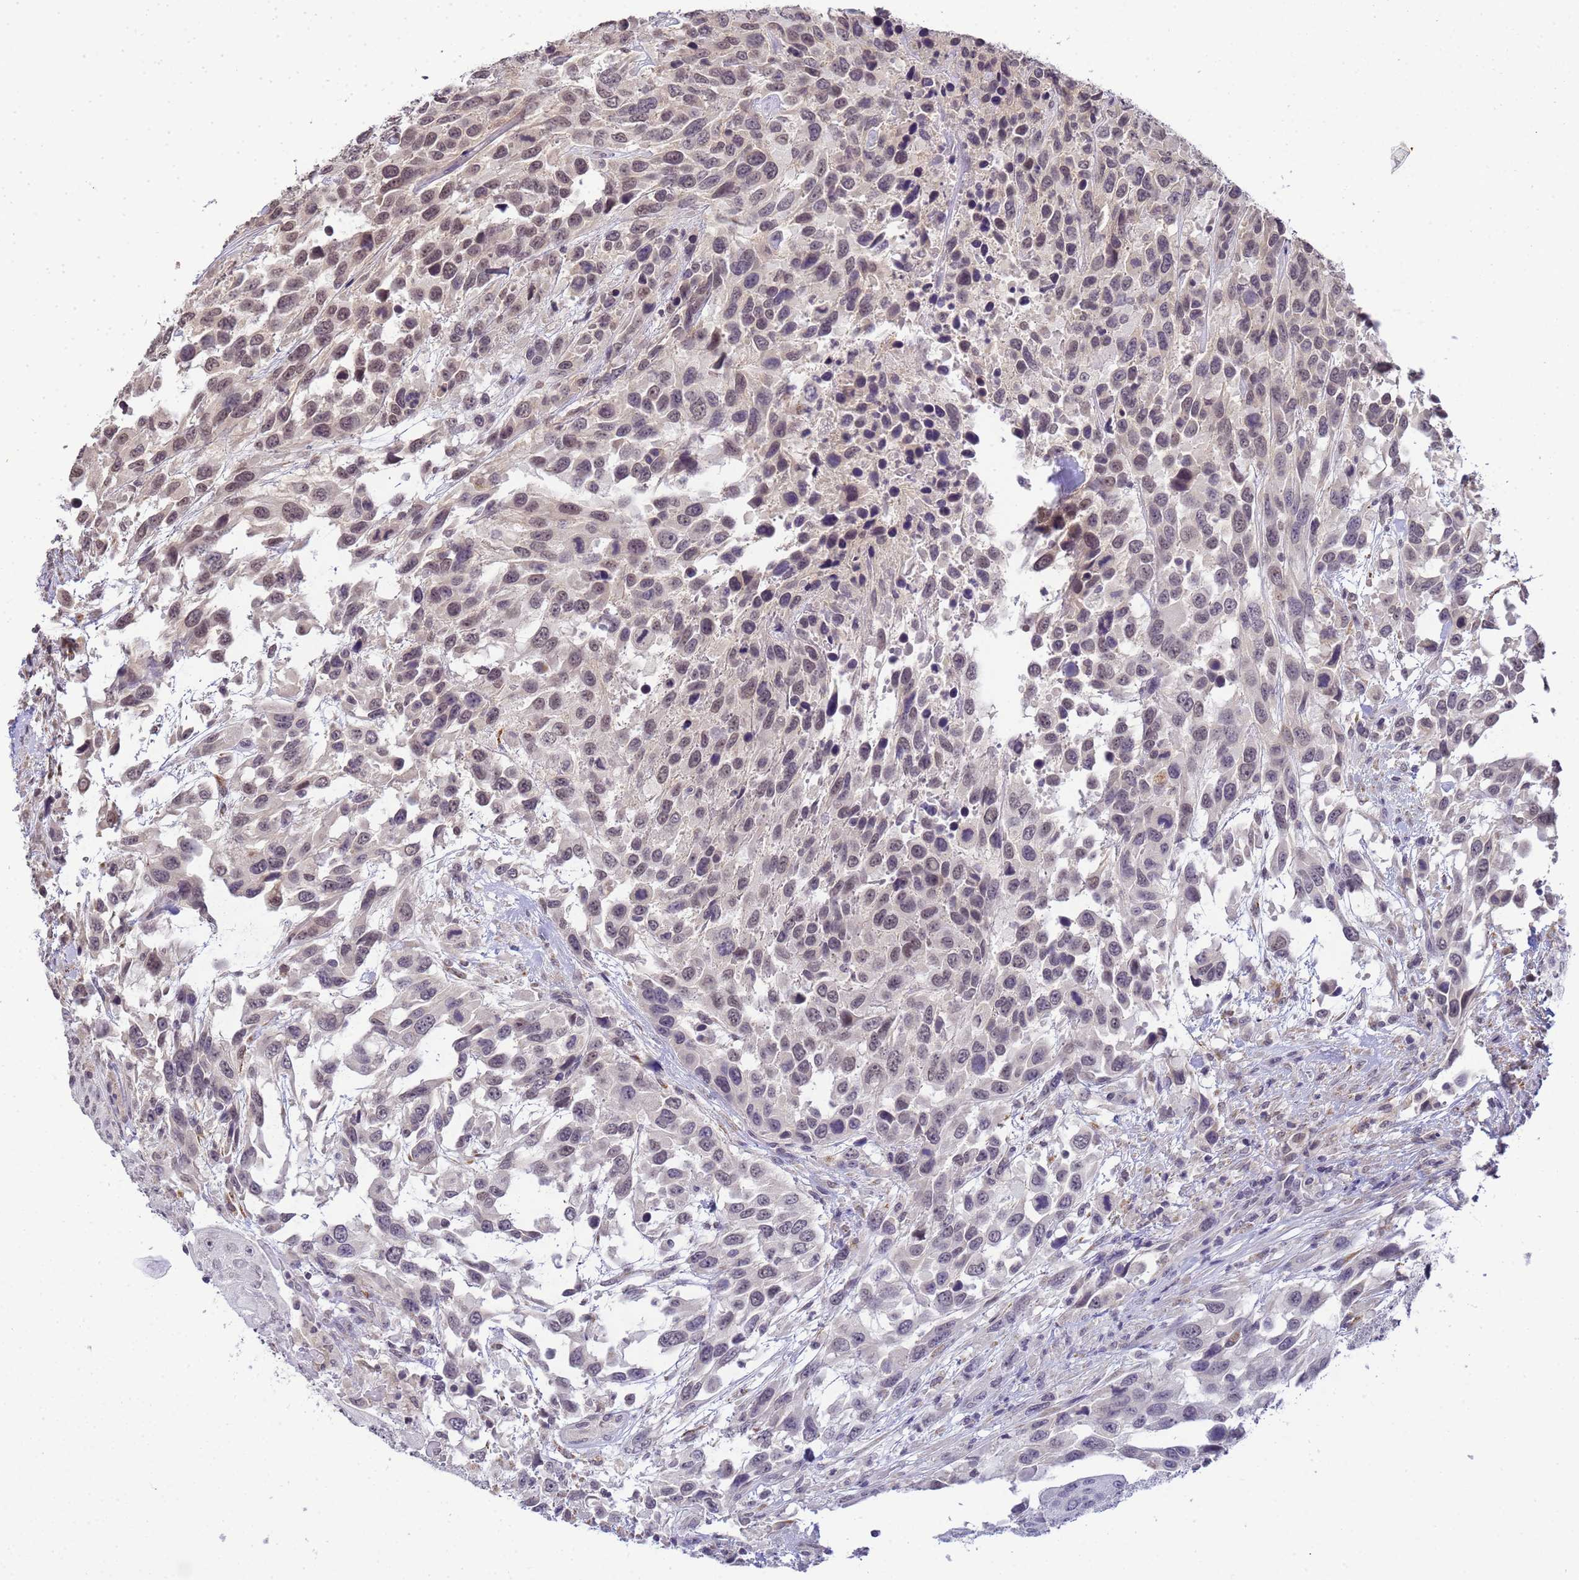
{"staining": {"intensity": "weak", "quantity": "<25%", "location": "nuclear"}, "tissue": "urothelial cancer", "cell_type": "Tumor cells", "image_type": "cancer", "snomed": [{"axis": "morphology", "description": "Urothelial carcinoma, High grade"}, {"axis": "topography", "description": "Urinary bladder"}], "caption": "DAB (3,3'-diaminobenzidine) immunohistochemical staining of high-grade urothelial carcinoma reveals no significant positivity in tumor cells.", "gene": "MYL7", "patient": {"sex": "female", "age": 70}}